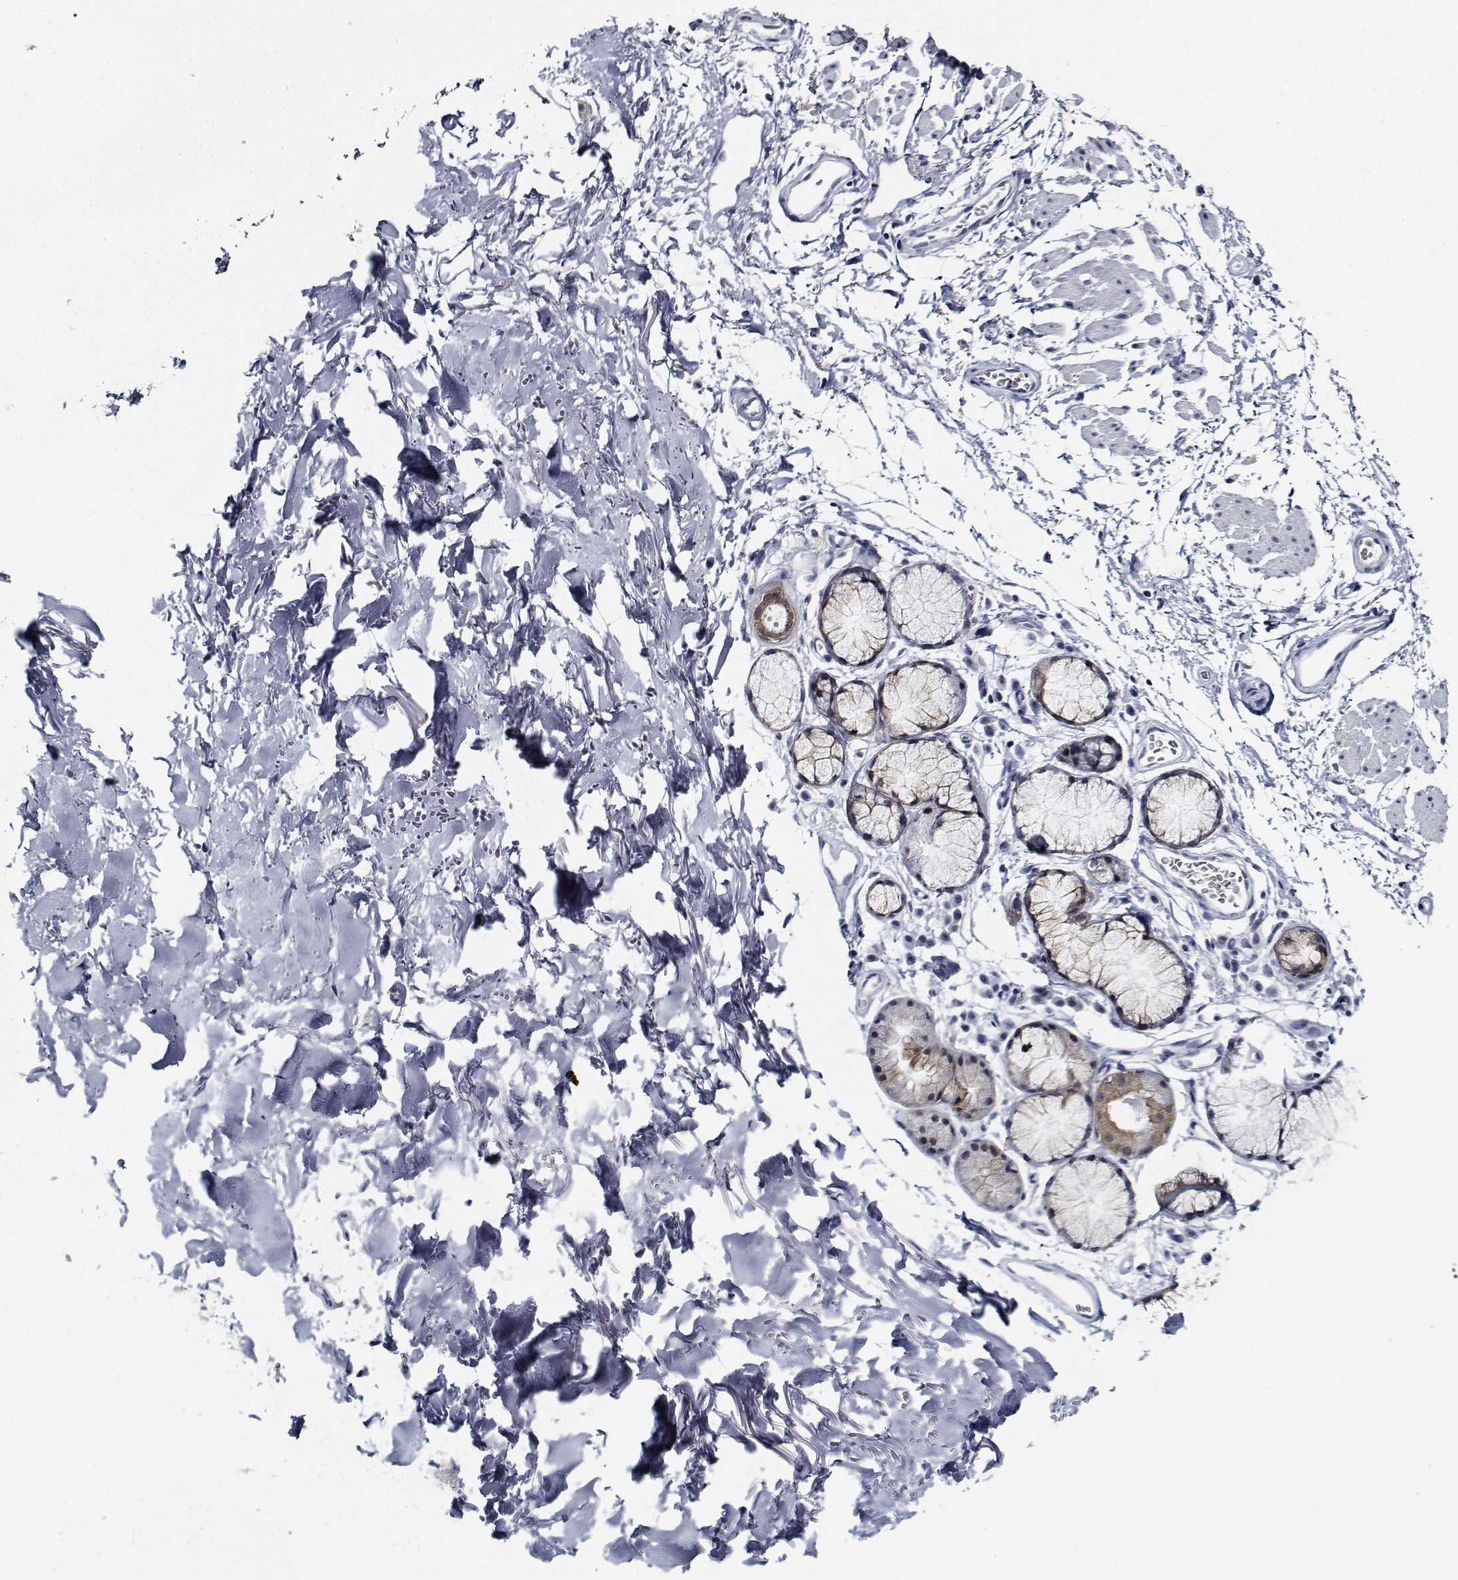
{"staining": {"intensity": "negative", "quantity": "none", "location": "none"}, "tissue": "adipose tissue", "cell_type": "Adipocytes", "image_type": "normal", "snomed": [{"axis": "morphology", "description": "Normal tissue, NOS"}, {"axis": "topography", "description": "Cartilage tissue"}, {"axis": "topography", "description": "Bronchus"}], "caption": "IHC of benign adipose tissue exhibits no staining in adipocytes.", "gene": "NVL", "patient": {"sex": "female", "age": 79}}